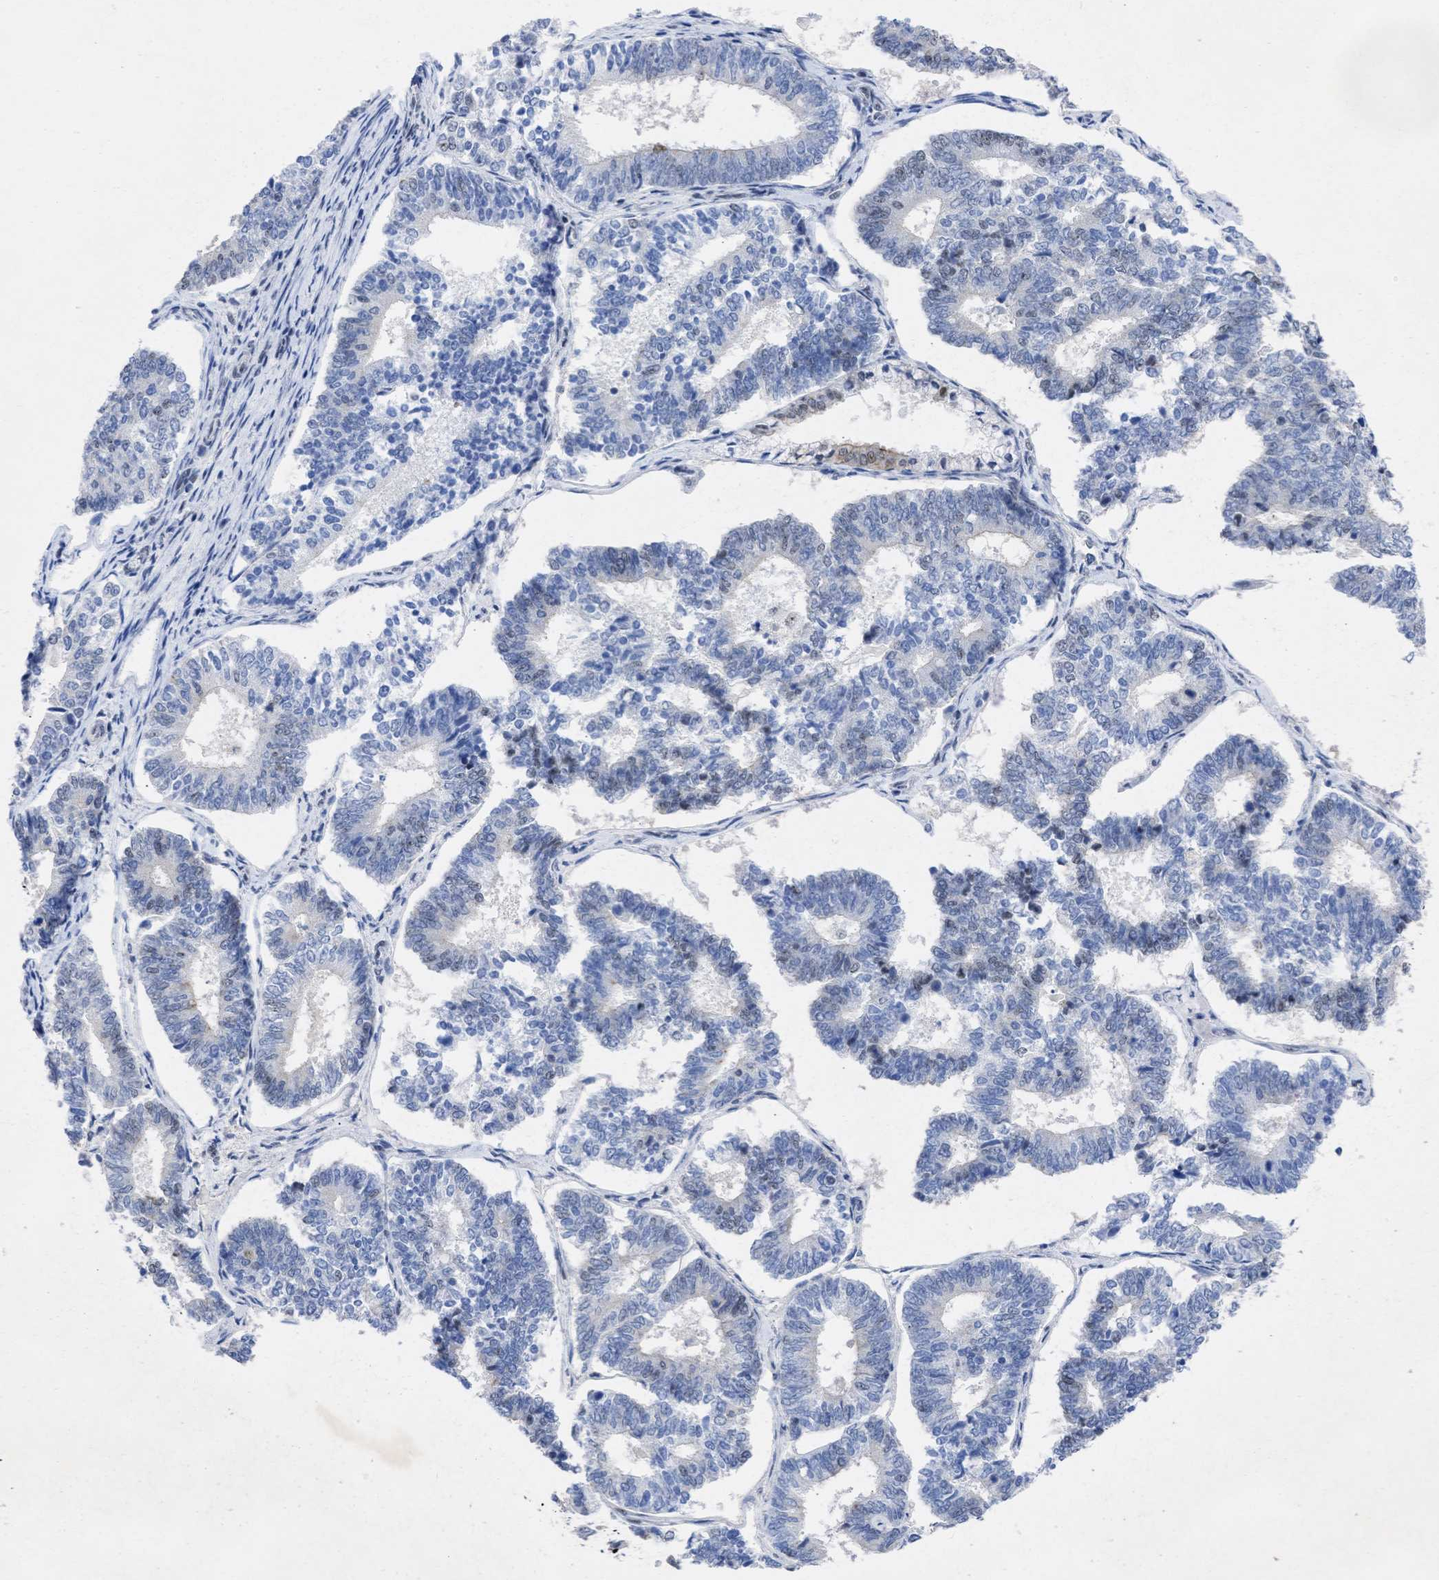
{"staining": {"intensity": "negative", "quantity": "none", "location": "none"}, "tissue": "endometrial cancer", "cell_type": "Tumor cells", "image_type": "cancer", "snomed": [{"axis": "morphology", "description": "Adenocarcinoma, NOS"}, {"axis": "topography", "description": "Endometrium"}], "caption": "Tumor cells show no significant protein positivity in endometrial adenocarcinoma. (Immunohistochemistry, brightfield microscopy, high magnification).", "gene": "DDX41", "patient": {"sex": "female", "age": 70}}